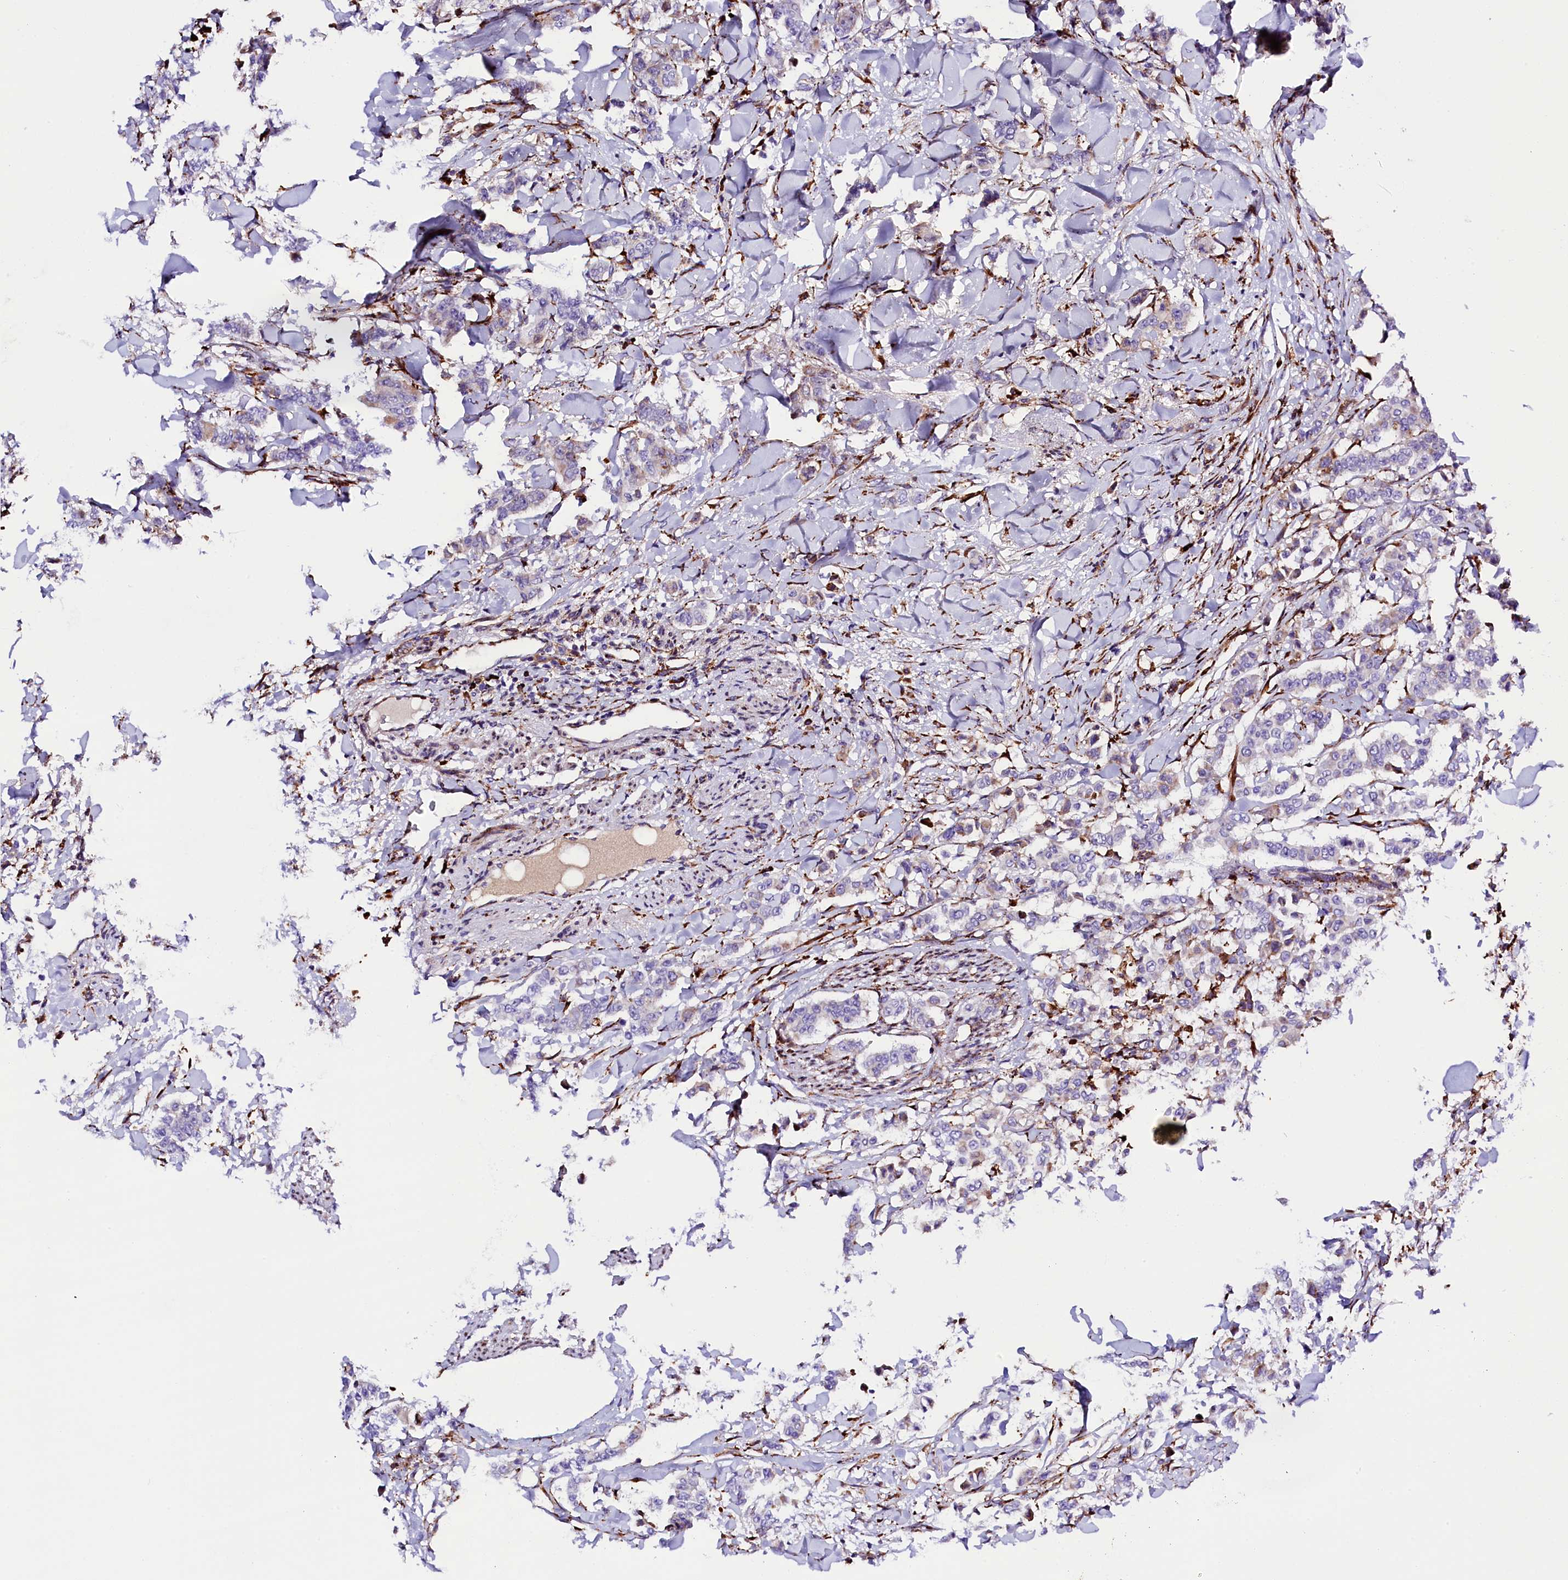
{"staining": {"intensity": "negative", "quantity": "none", "location": "none"}, "tissue": "breast cancer", "cell_type": "Tumor cells", "image_type": "cancer", "snomed": [{"axis": "morphology", "description": "Duct carcinoma"}, {"axis": "topography", "description": "Breast"}], "caption": "DAB (3,3'-diaminobenzidine) immunohistochemical staining of invasive ductal carcinoma (breast) displays no significant staining in tumor cells.", "gene": "CMTR2", "patient": {"sex": "female", "age": 40}}